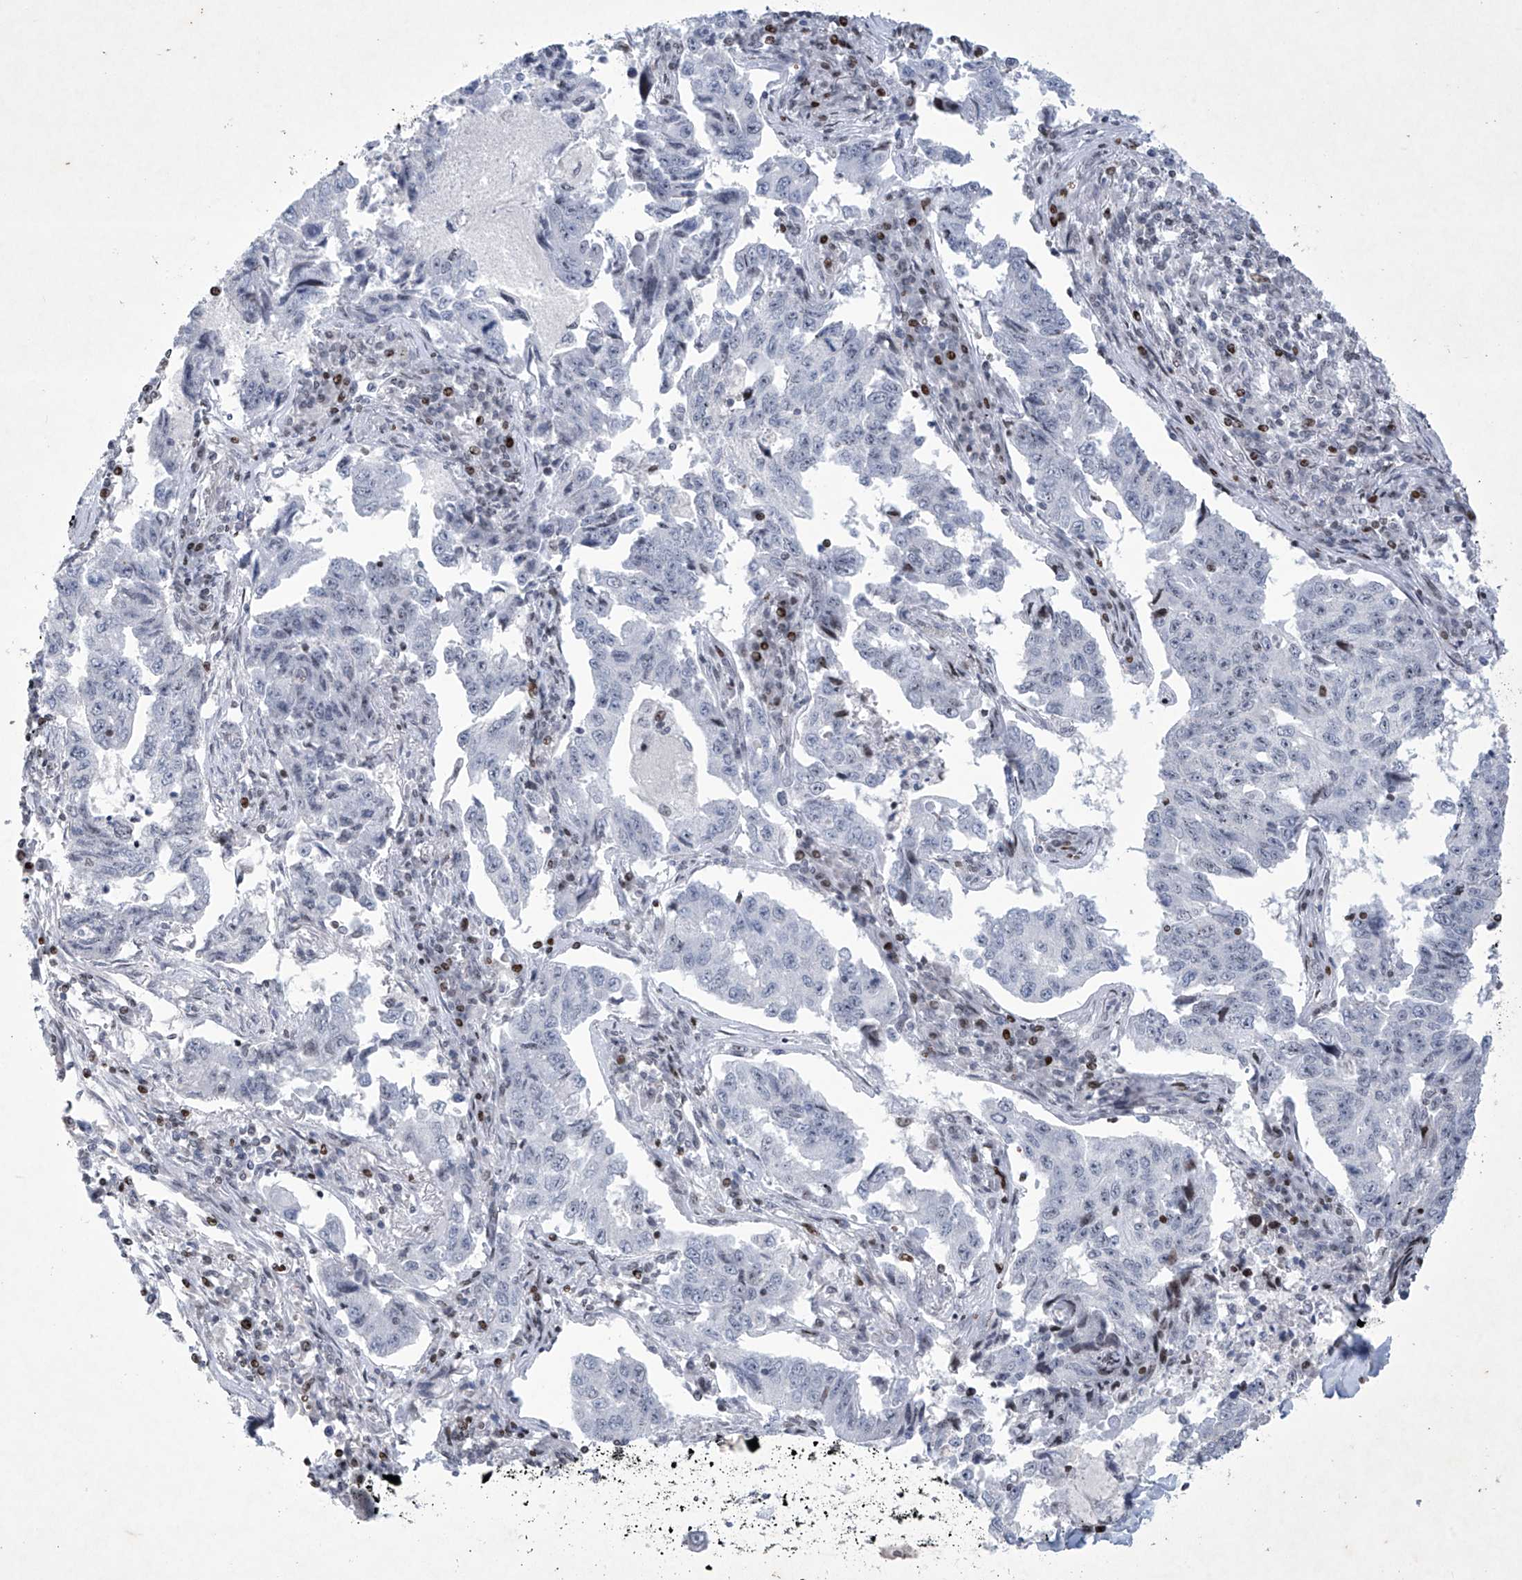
{"staining": {"intensity": "negative", "quantity": "none", "location": "none"}, "tissue": "lung cancer", "cell_type": "Tumor cells", "image_type": "cancer", "snomed": [{"axis": "morphology", "description": "Adenocarcinoma, NOS"}, {"axis": "topography", "description": "Lung"}], "caption": "Lung cancer stained for a protein using immunohistochemistry (IHC) shows no staining tumor cells.", "gene": "RFX7", "patient": {"sex": "female", "age": 51}}